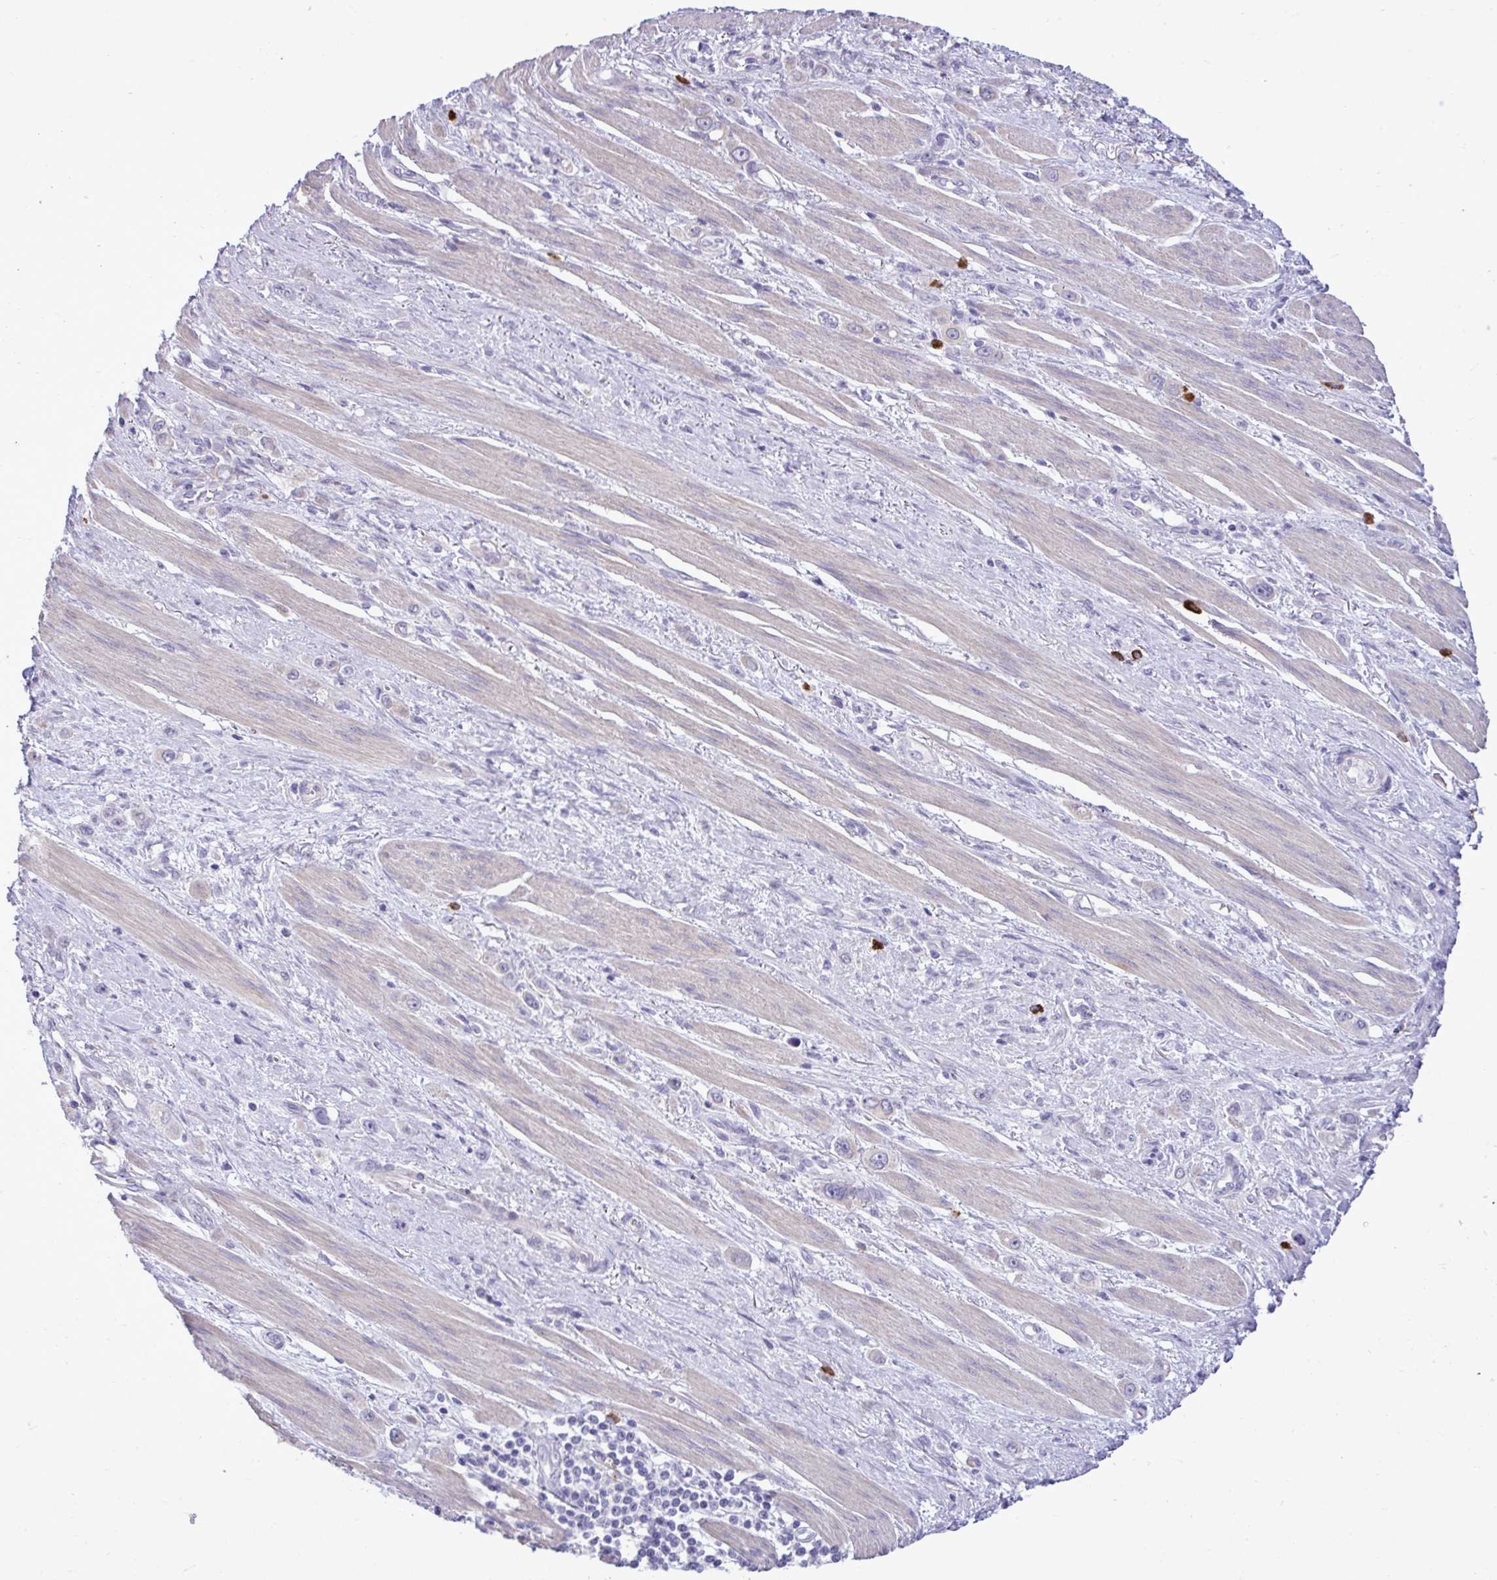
{"staining": {"intensity": "negative", "quantity": "none", "location": "none"}, "tissue": "stomach cancer", "cell_type": "Tumor cells", "image_type": "cancer", "snomed": [{"axis": "morphology", "description": "Adenocarcinoma, NOS"}, {"axis": "topography", "description": "Stomach, upper"}], "caption": "A histopathology image of adenocarcinoma (stomach) stained for a protein displays no brown staining in tumor cells. (DAB IHC with hematoxylin counter stain).", "gene": "SPAG1", "patient": {"sex": "male", "age": 75}}